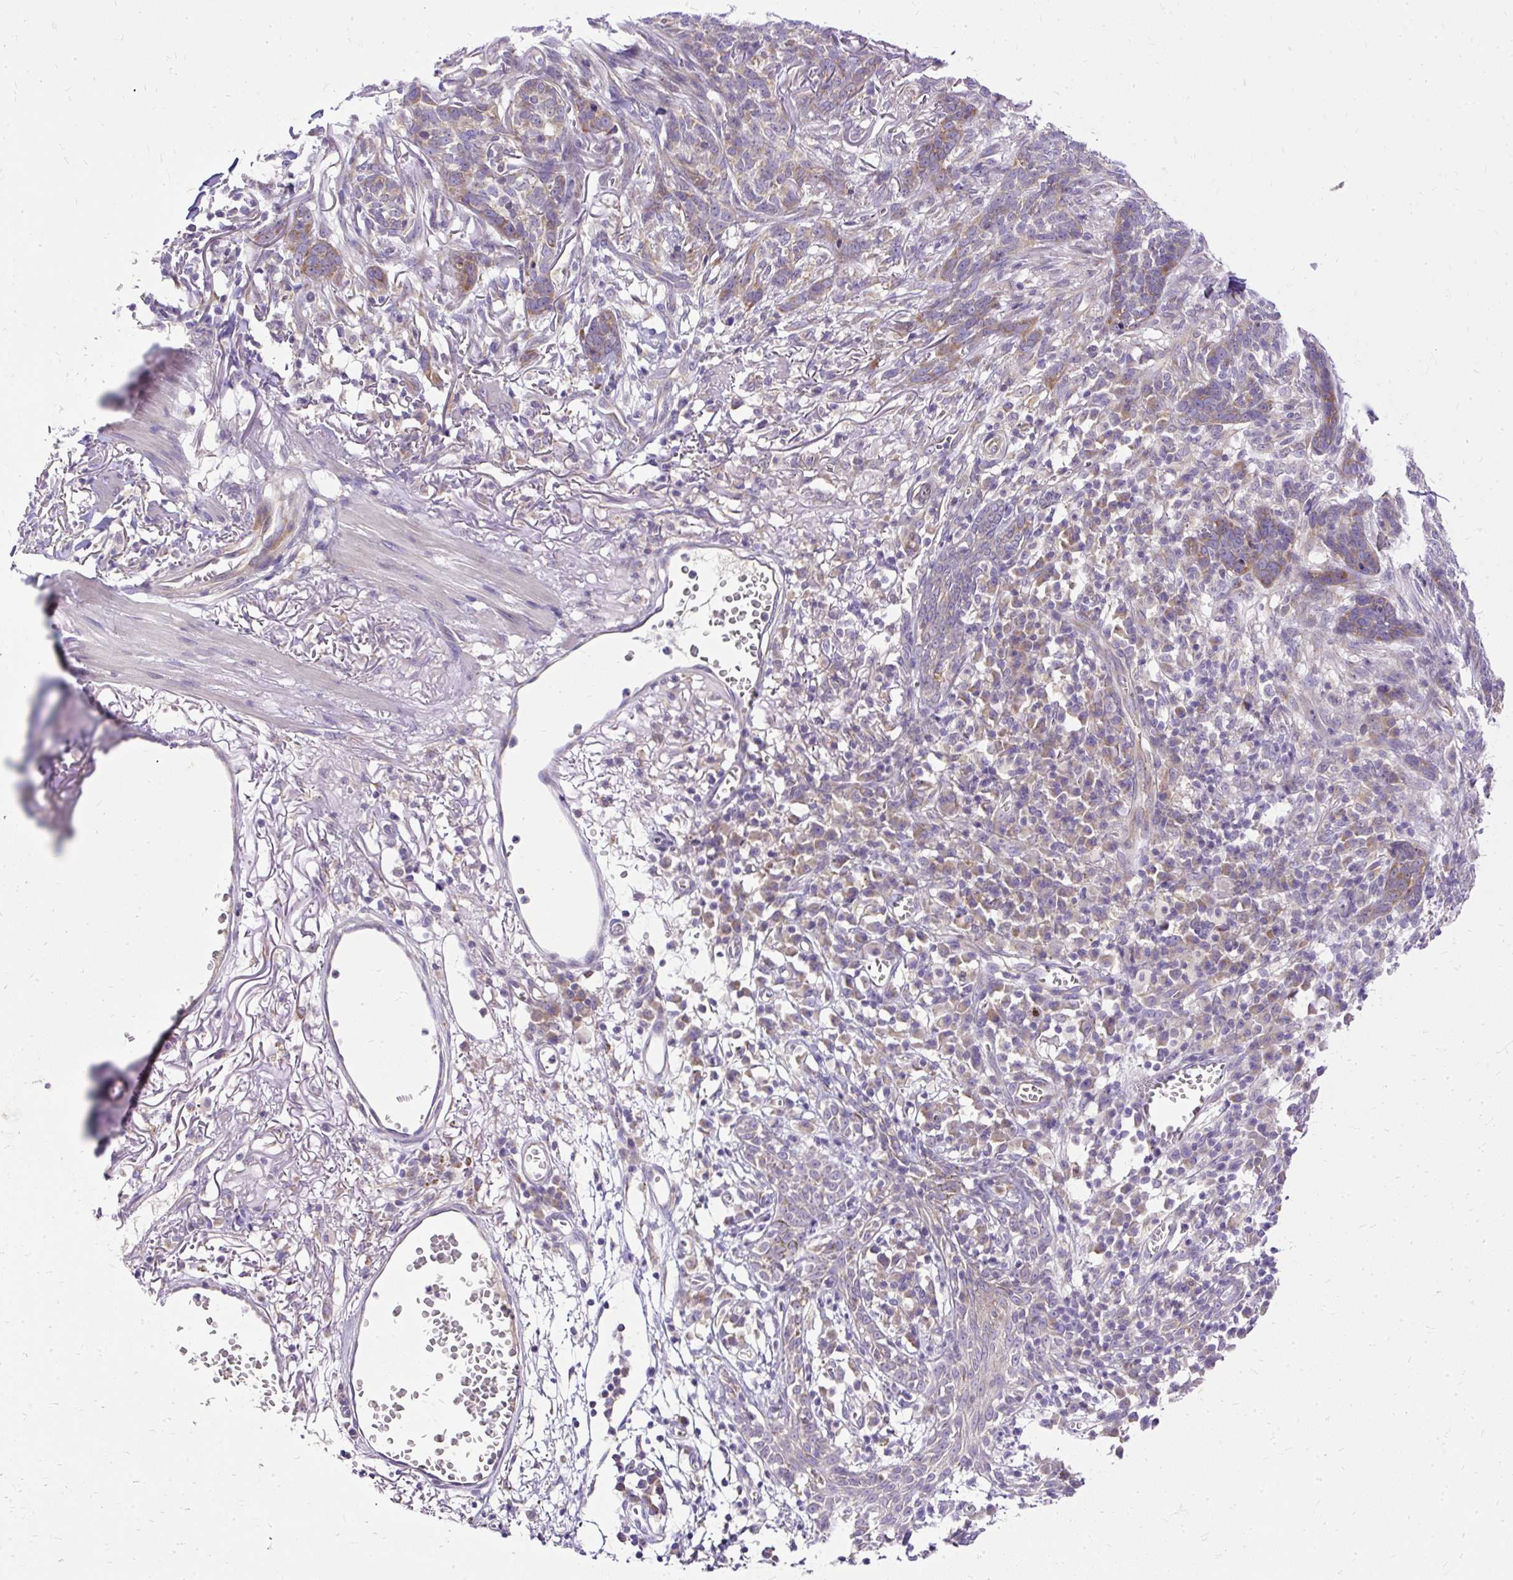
{"staining": {"intensity": "weak", "quantity": "25%-75%", "location": "cytoplasmic/membranous"}, "tissue": "skin cancer", "cell_type": "Tumor cells", "image_type": "cancer", "snomed": [{"axis": "morphology", "description": "Basal cell carcinoma"}, {"axis": "topography", "description": "Skin"}], "caption": "The histopathology image reveals a brown stain indicating the presence of a protein in the cytoplasmic/membranous of tumor cells in basal cell carcinoma (skin). (DAB (3,3'-diaminobenzidine) IHC with brightfield microscopy, high magnification).", "gene": "AMFR", "patient": {"sex": "male", "age": 85}}